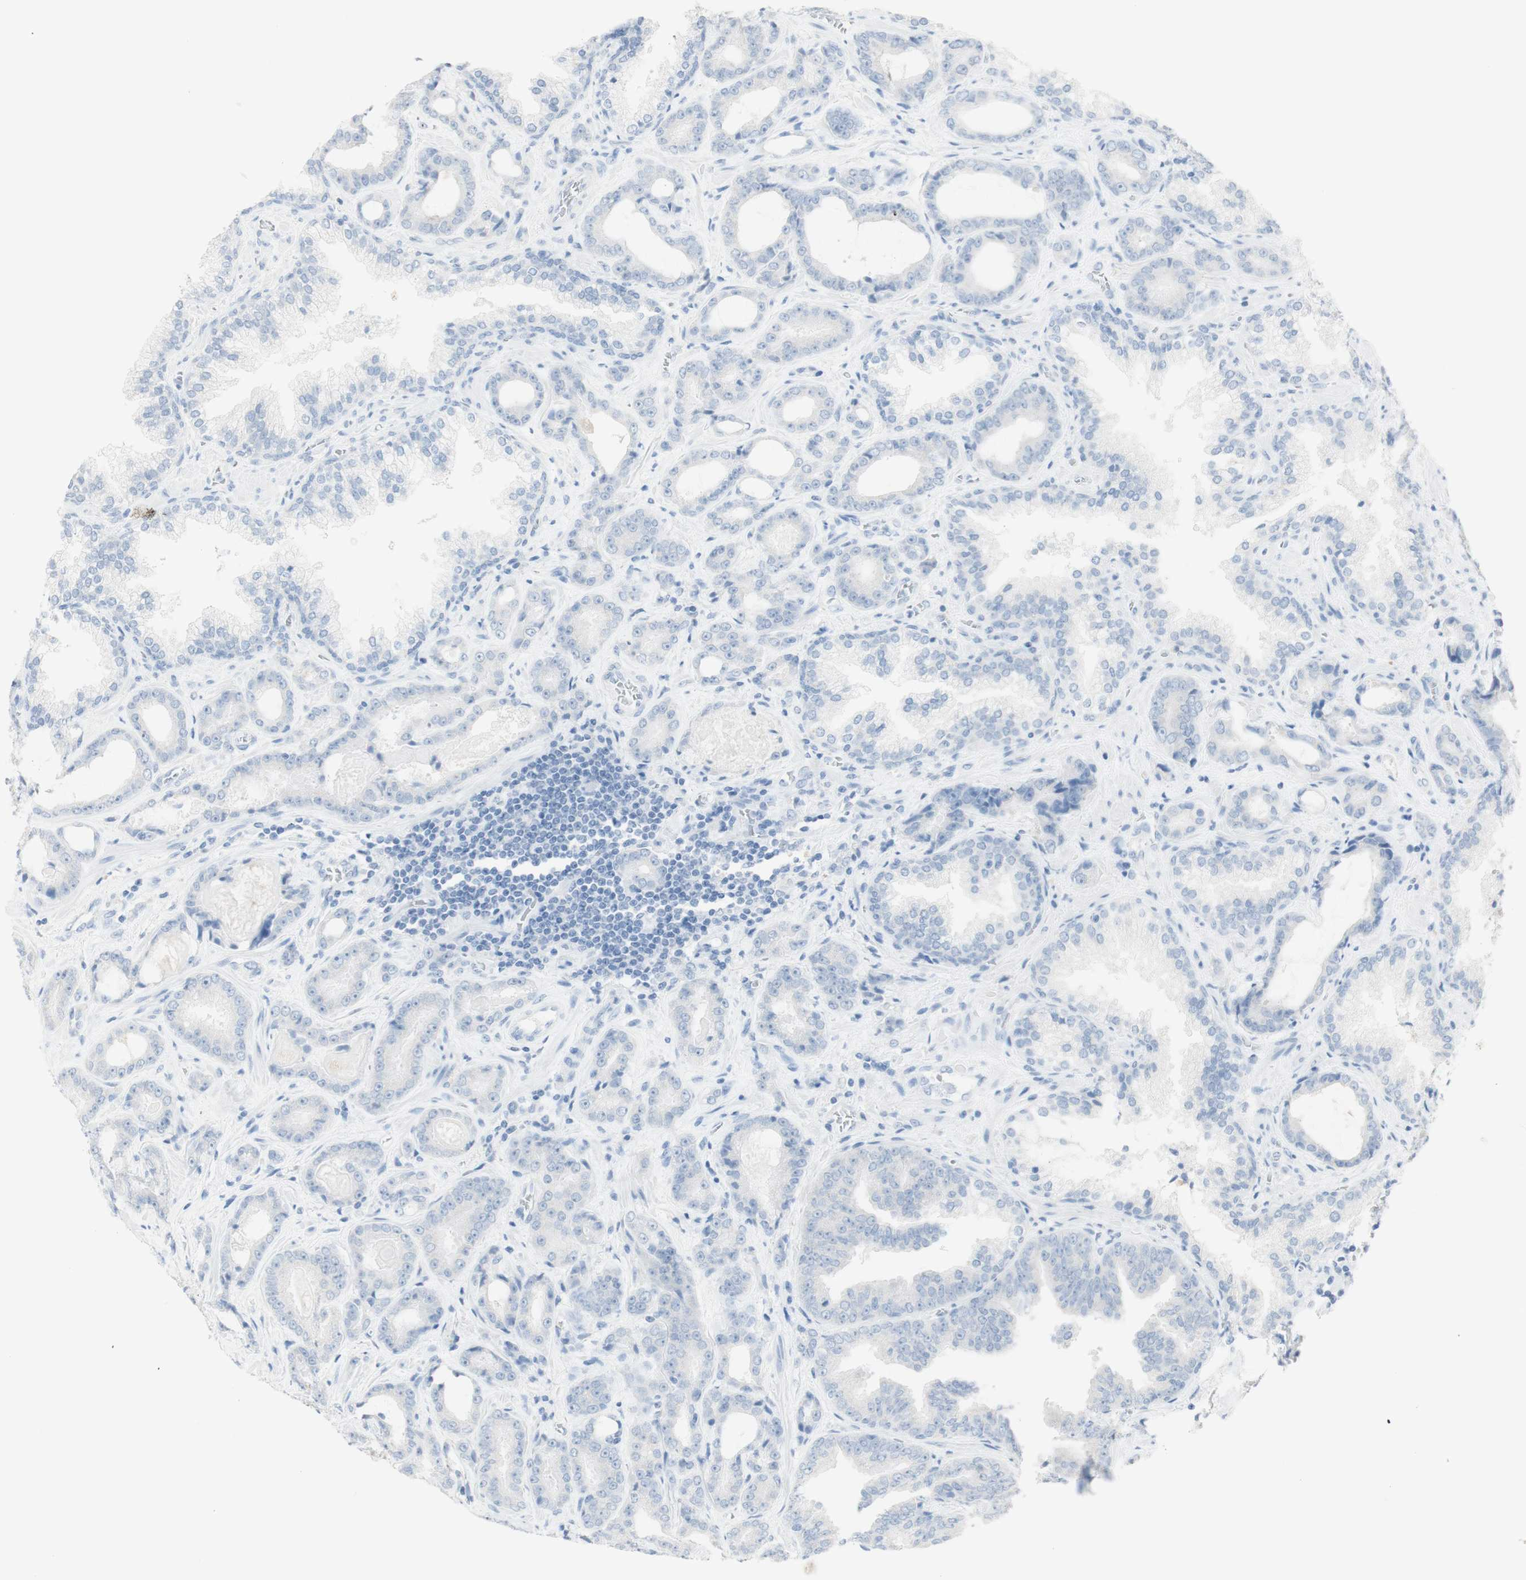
{"staining": {"intensity": "negative", "quantity": "none", "location": "none"}, "tissue": "prostate cancer", "cell_type": "Tumor cells", "image_type": "cancer", "snomed": [{"axis": "morphology", "description": "Adenocarcinoma, Low grade"}, {"axis": "topography", "description": "Prostate"}], "caption": "This micrograph is of prostate cancer stained with immunohistochemistry to label a protein in brown with the nuclei are counter-stained blue. There is no staining in tumor cells.", "gene": "ART3", "patient": {"sex": "male", "age": 60}}